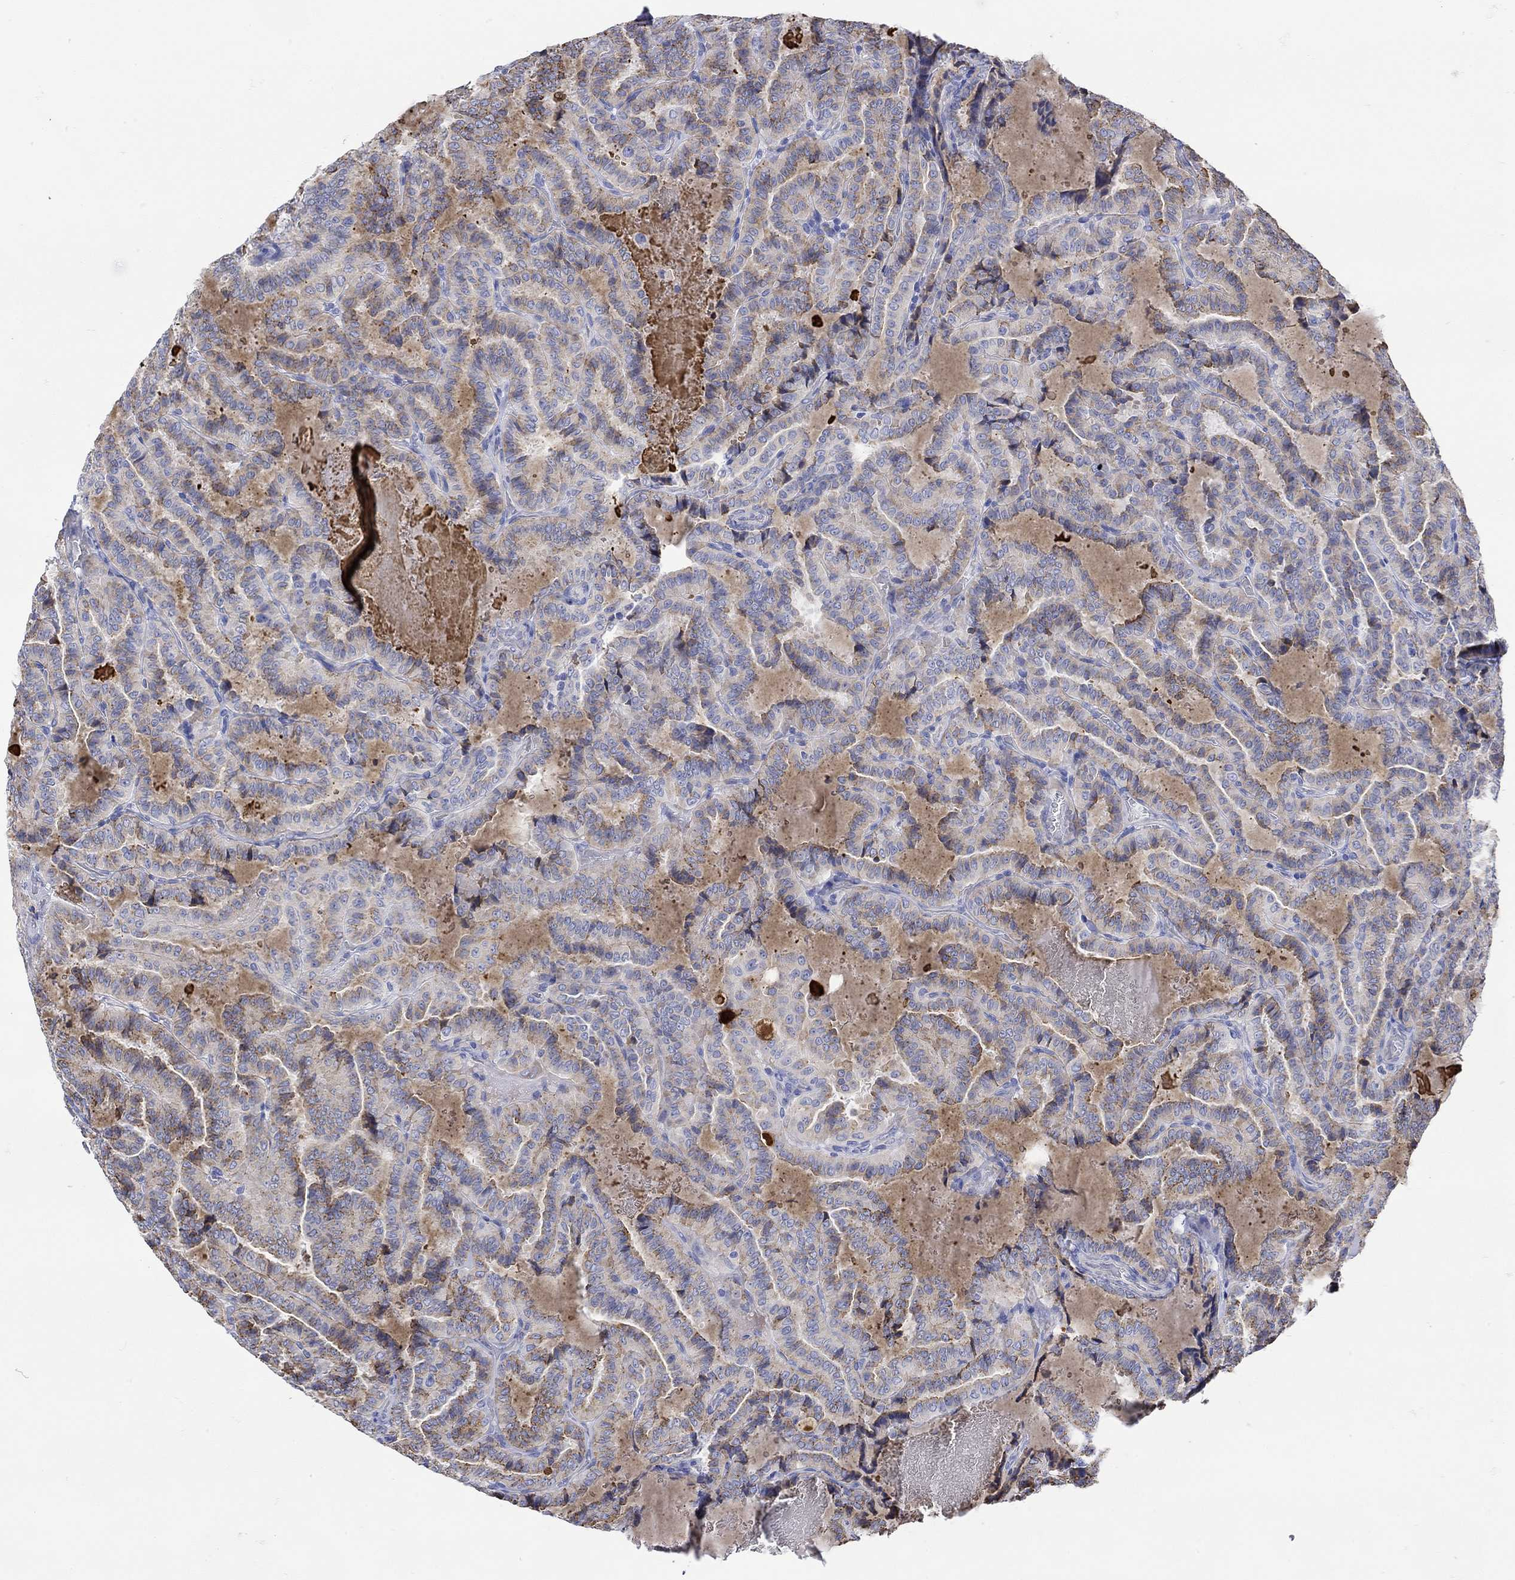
{"staining": {"intensity": "weak", "quantity": "<25%", "location": "cytoplasmic/membranous"}, "tissue": "thyroid cancer", "cell_type": "Tumor cells", "image_type": "cancer", "snomed": [{"axis": "morphology", "description": "Papillary adenocarcinoma, NOS"}, {"axis": "topography", "description": "Thyroid gland"}], "caption": "This is a photomicrograph of immunohistochemistry staining of thyroid cancer, which shows no positivity in tumor cells. (Brightfield microscopy of DAB (3,3'-diaminobenzidine) IHC at high magnification).", "gene": "ANKMY1", "patient": {"sex": "female", "age": 39}}